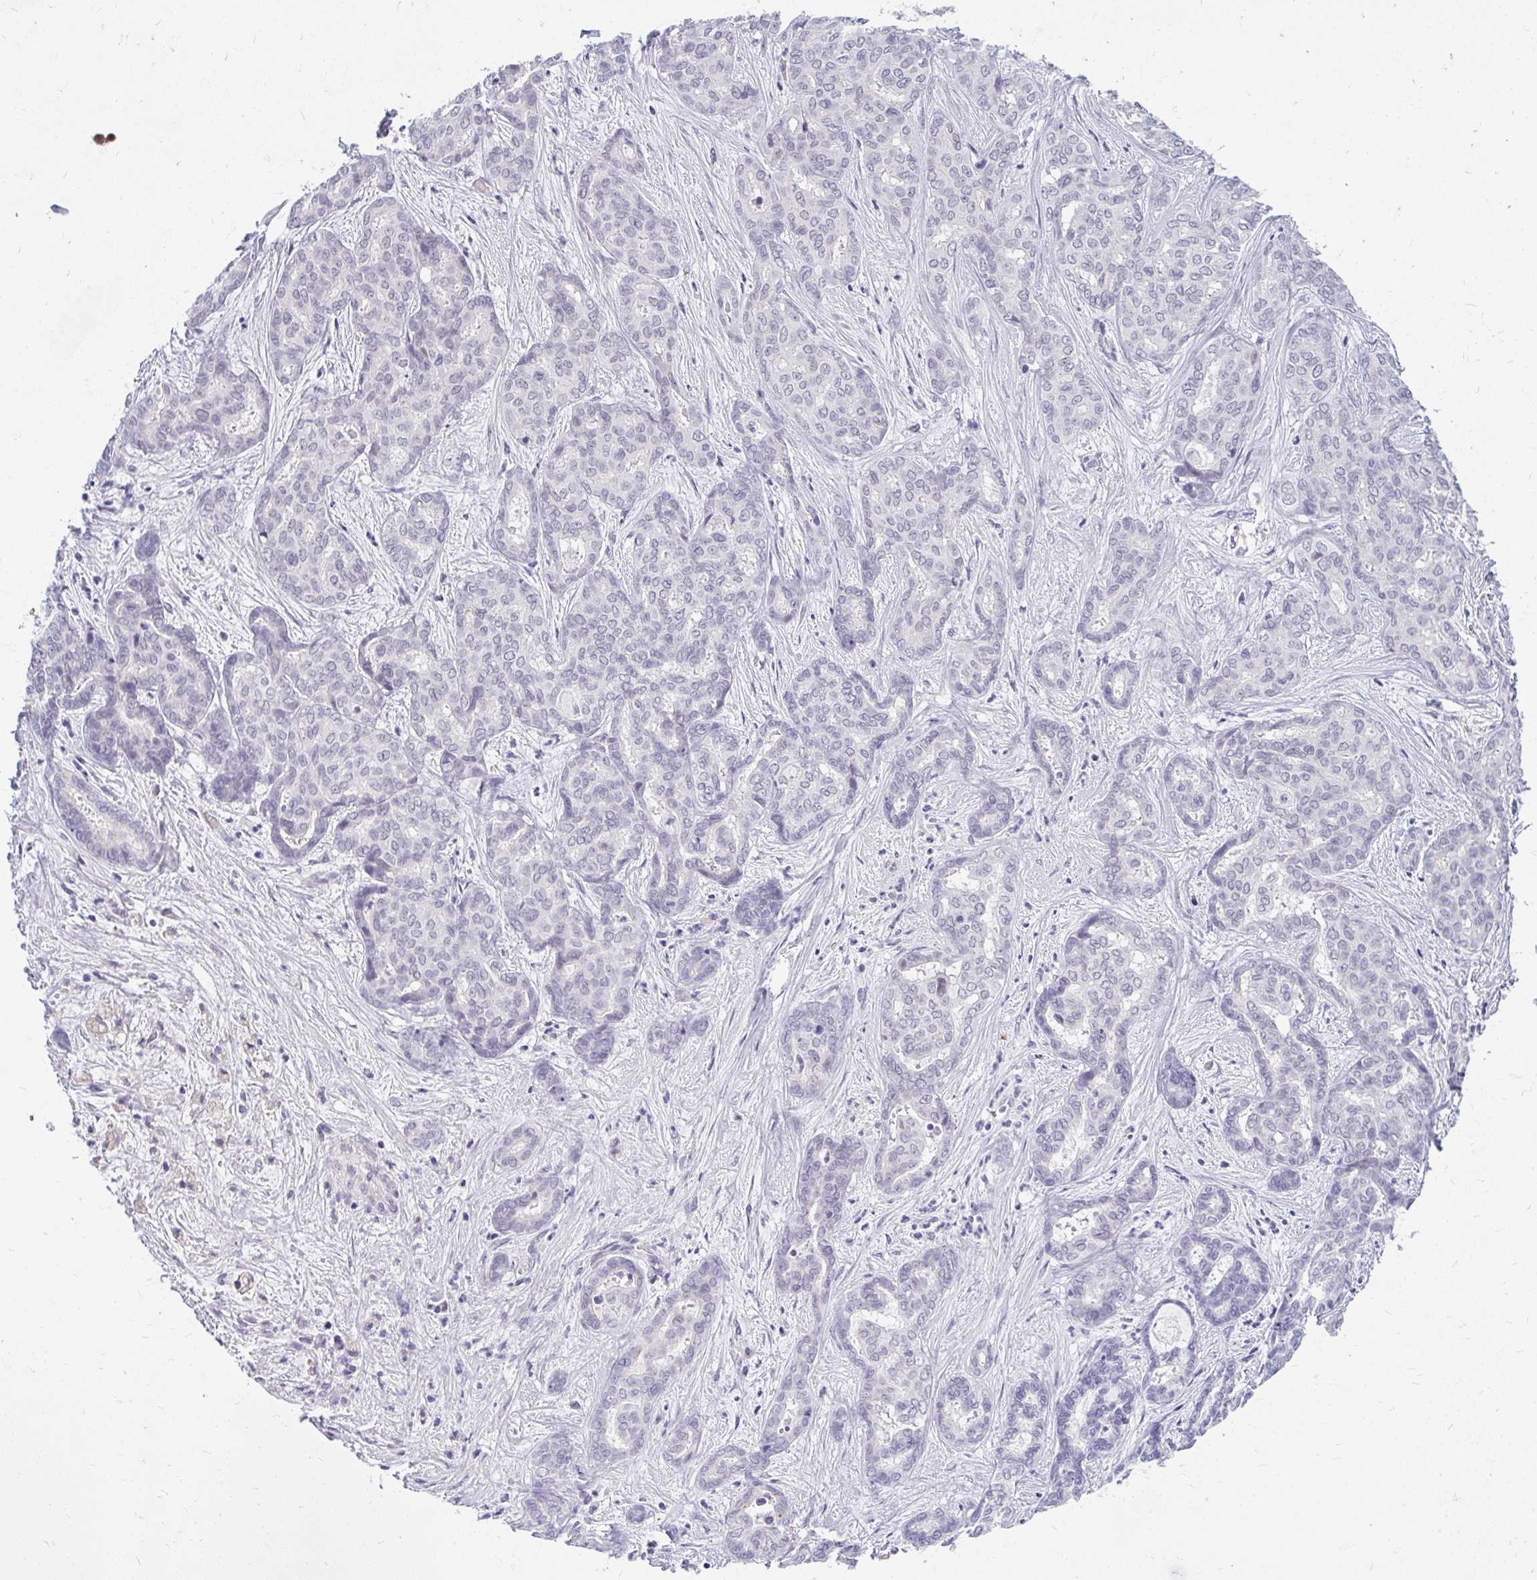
{"staining": {"intensity": "negative", "quantity": "none", "location": "none"}, "tissue": "liver cancer", "cell_type": "Tumor cells", "image_type": "cancer", "snomed": [{"axis": "morphology", "description": "Cholangiocarcinoma"}, {"axis": "topography", "description": "Liver"}], "caption": "Immunohistochemistry photomicrograph of neoplastic tissue: human liver cancer stained with DAB reveals no significant protein positivity in tumor cells.", "gene": "TEX33", "patient": {"sex": "female", "age": 64}}